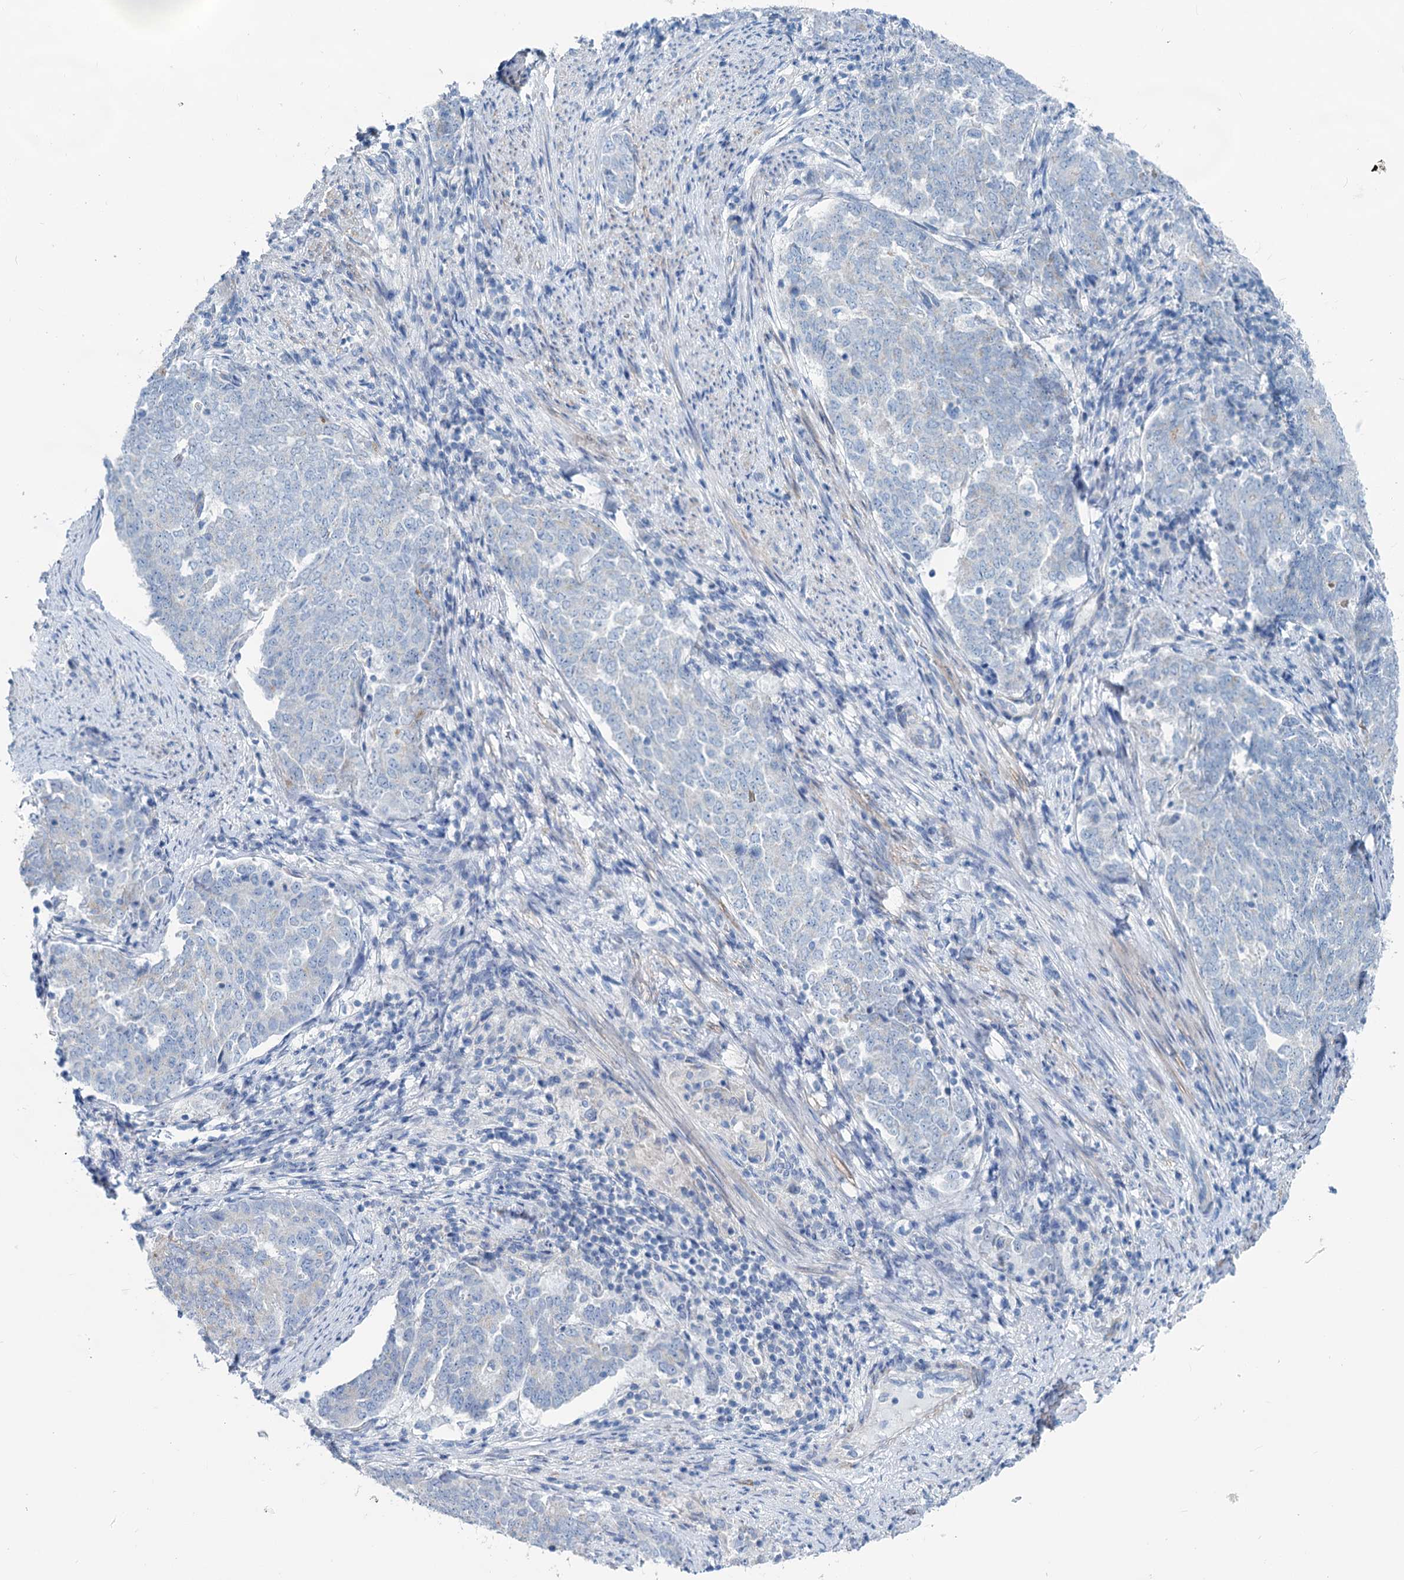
{"staining": {"intensity": "negative", "quantity": "none", "location": "none"}, "tissue": "endometrial cancer", "cell_type": "Tumor cells", "image_type": "cancer", "snomed": [{"axis": "morphology", "description": "Adenocarcinoma, NOS"}, {"axis": "topography", "description": "Endometrium"}], "caption": "Tumor cells are negative for protein expression in human endometrial cancer (adenocarcinoma). Brightfield microscopy of immunohistochemistry (IHC) stained with DAB (brown) and hematoxylin (blue), captured at high magnification.", "gene": "SLC1A3", "patient": {"sex": "female", "age": 80}}